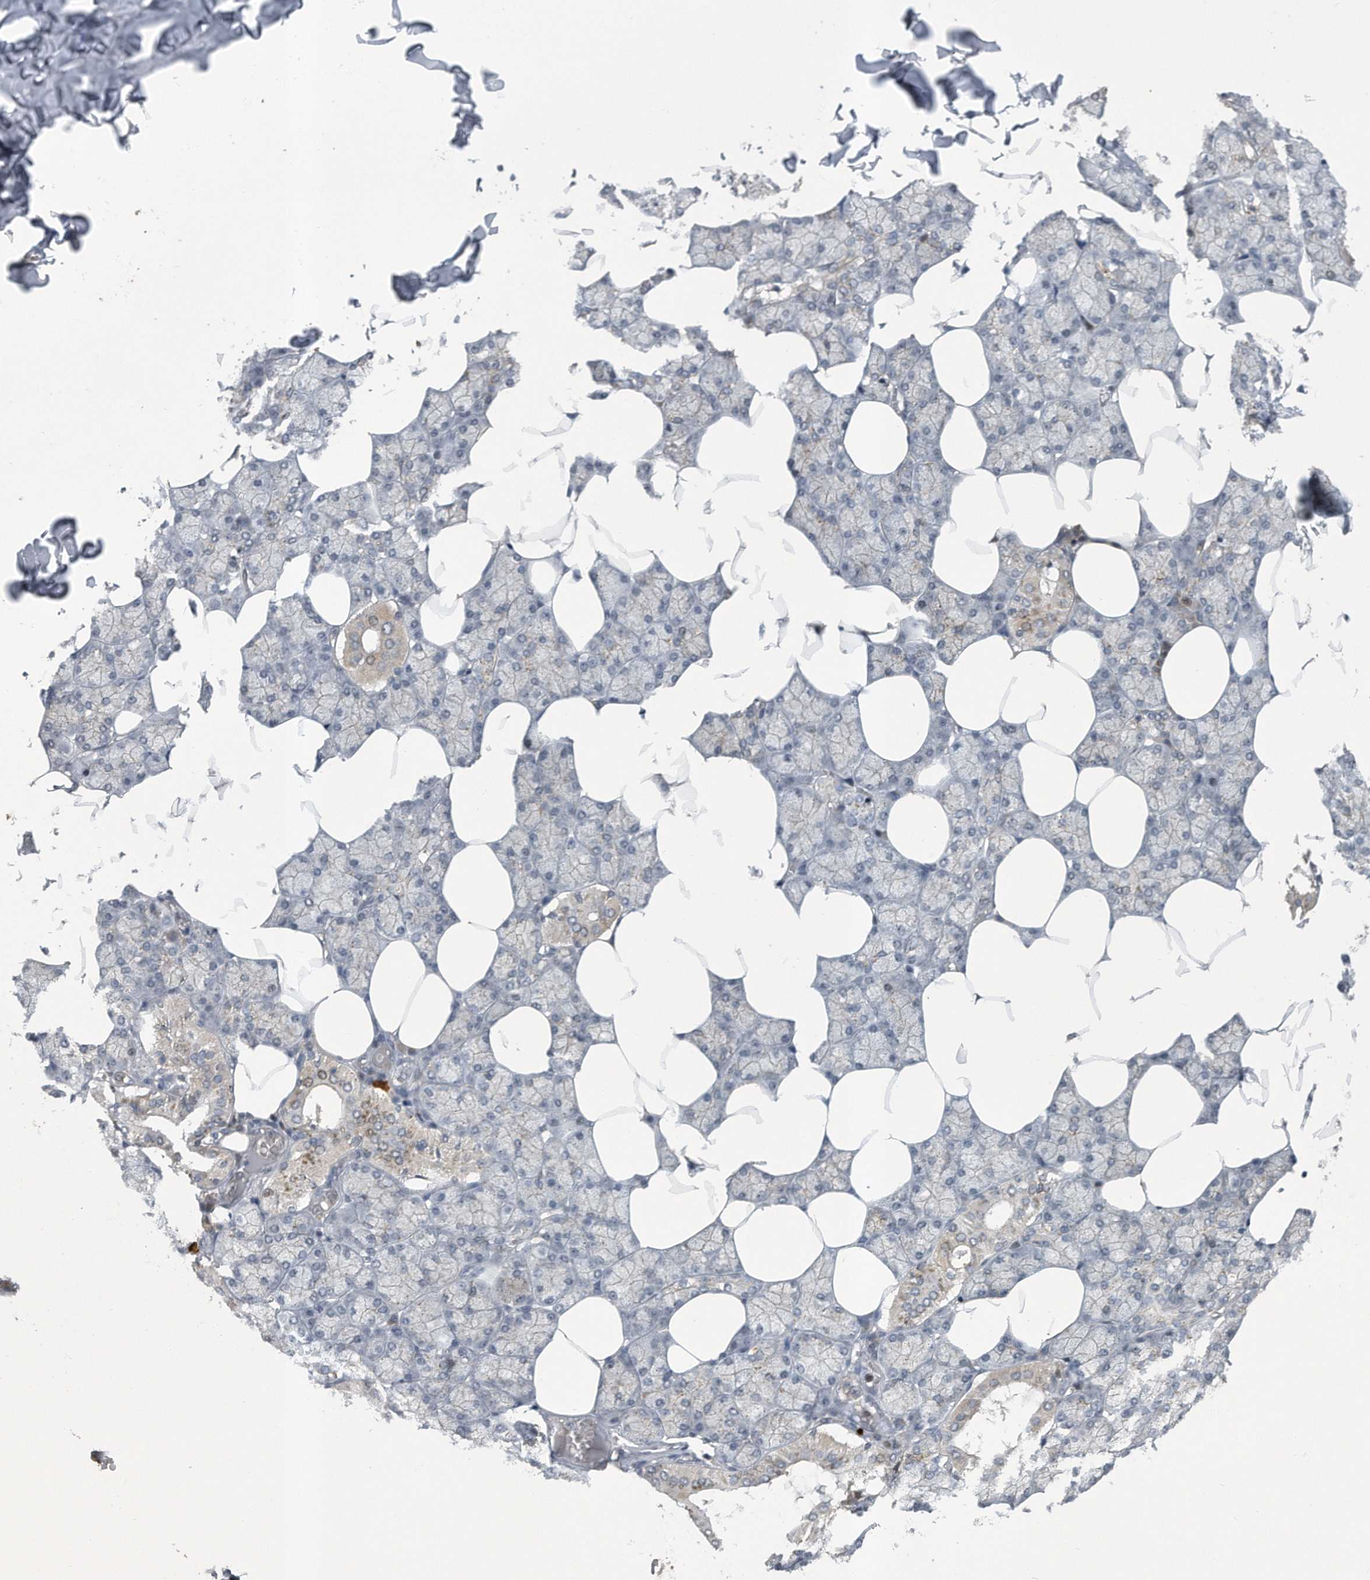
{"staining": {"intensity": "moderate", "quantity": "25%-75%", "location": "cytoplasmic/membranous"}, "tissue": "salivary gland", "cell_type": "Glandular cells", "image_type": "normal", "snomed": [{"axis": "morphology", "description": "Normal tissue, NOS"}, {"axis": "topography", "description": "Salivary gland"}], "caption": "Immunohistochemical staining of unremarkable salivary gland demonstrates moderate cytoplasmic/membranous protein expression in approximately 25%-75% of glandular cells. (brown staining indicates protein expression, while blue staining denotes nuclei).", "gene": "PGBD2", "patient": {"sex": "male", "age": 62}}